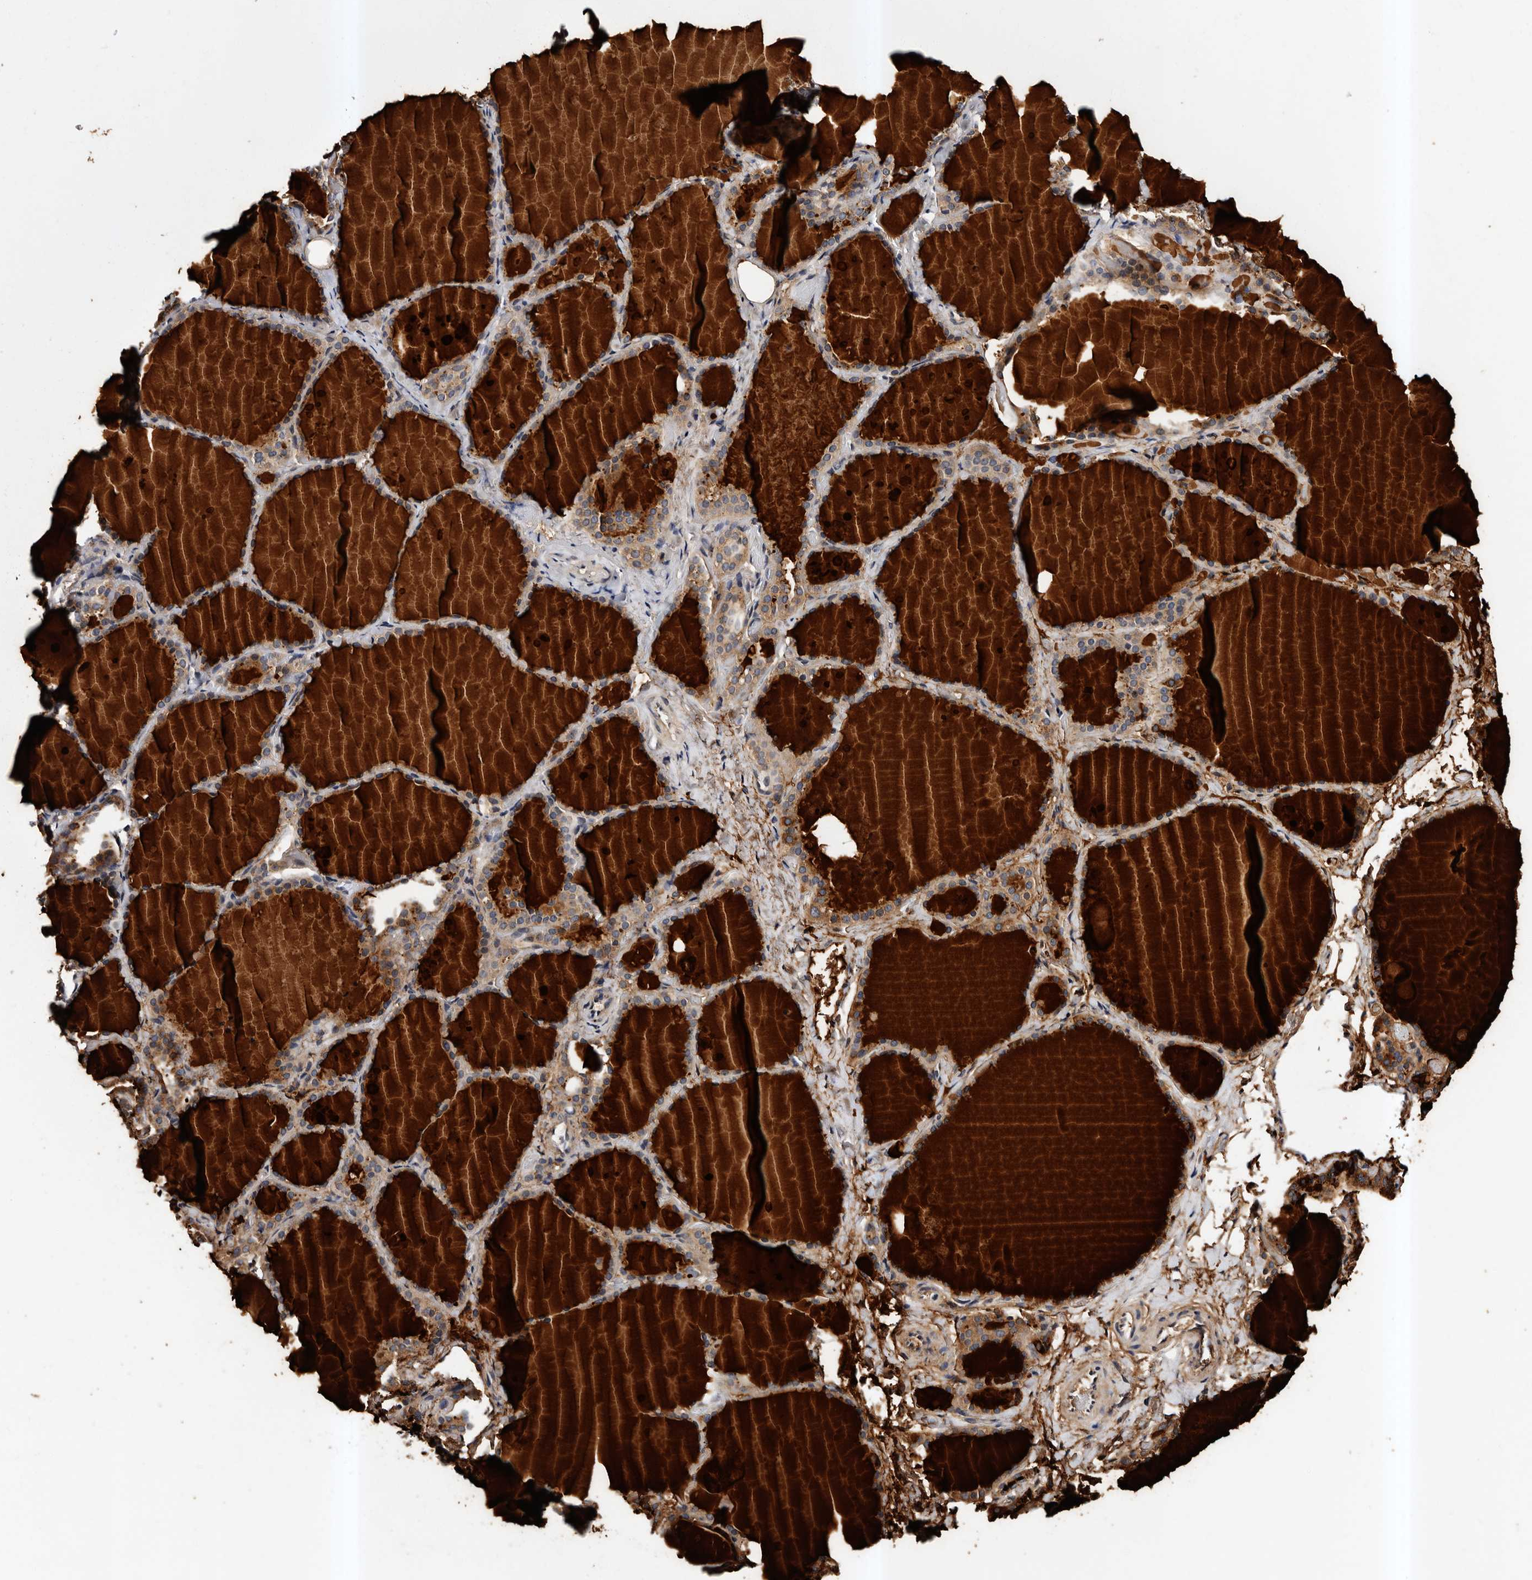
{"staining": {"intensity": "moderate", "quantity": ">75%", "location": "cytoplasmic/membranous"}, "tissue": "thyroid gland", "cell_type": "Glandular cells", "image_type": "normal", "snomed": [{"axis": "morphology", "description": "Normal tissue, NOS"}, {"axis": "topography", "description": "Thyroid gland"}], "caption": "Immunohistochemical staining of normal human thyroid gland exhibits medium levels of moderate cytoplasmic/membranous positivity in approximately >75% of glandular cells.", "gene": "ADCK5", "patient": {"sex": "female", "age": 44}}